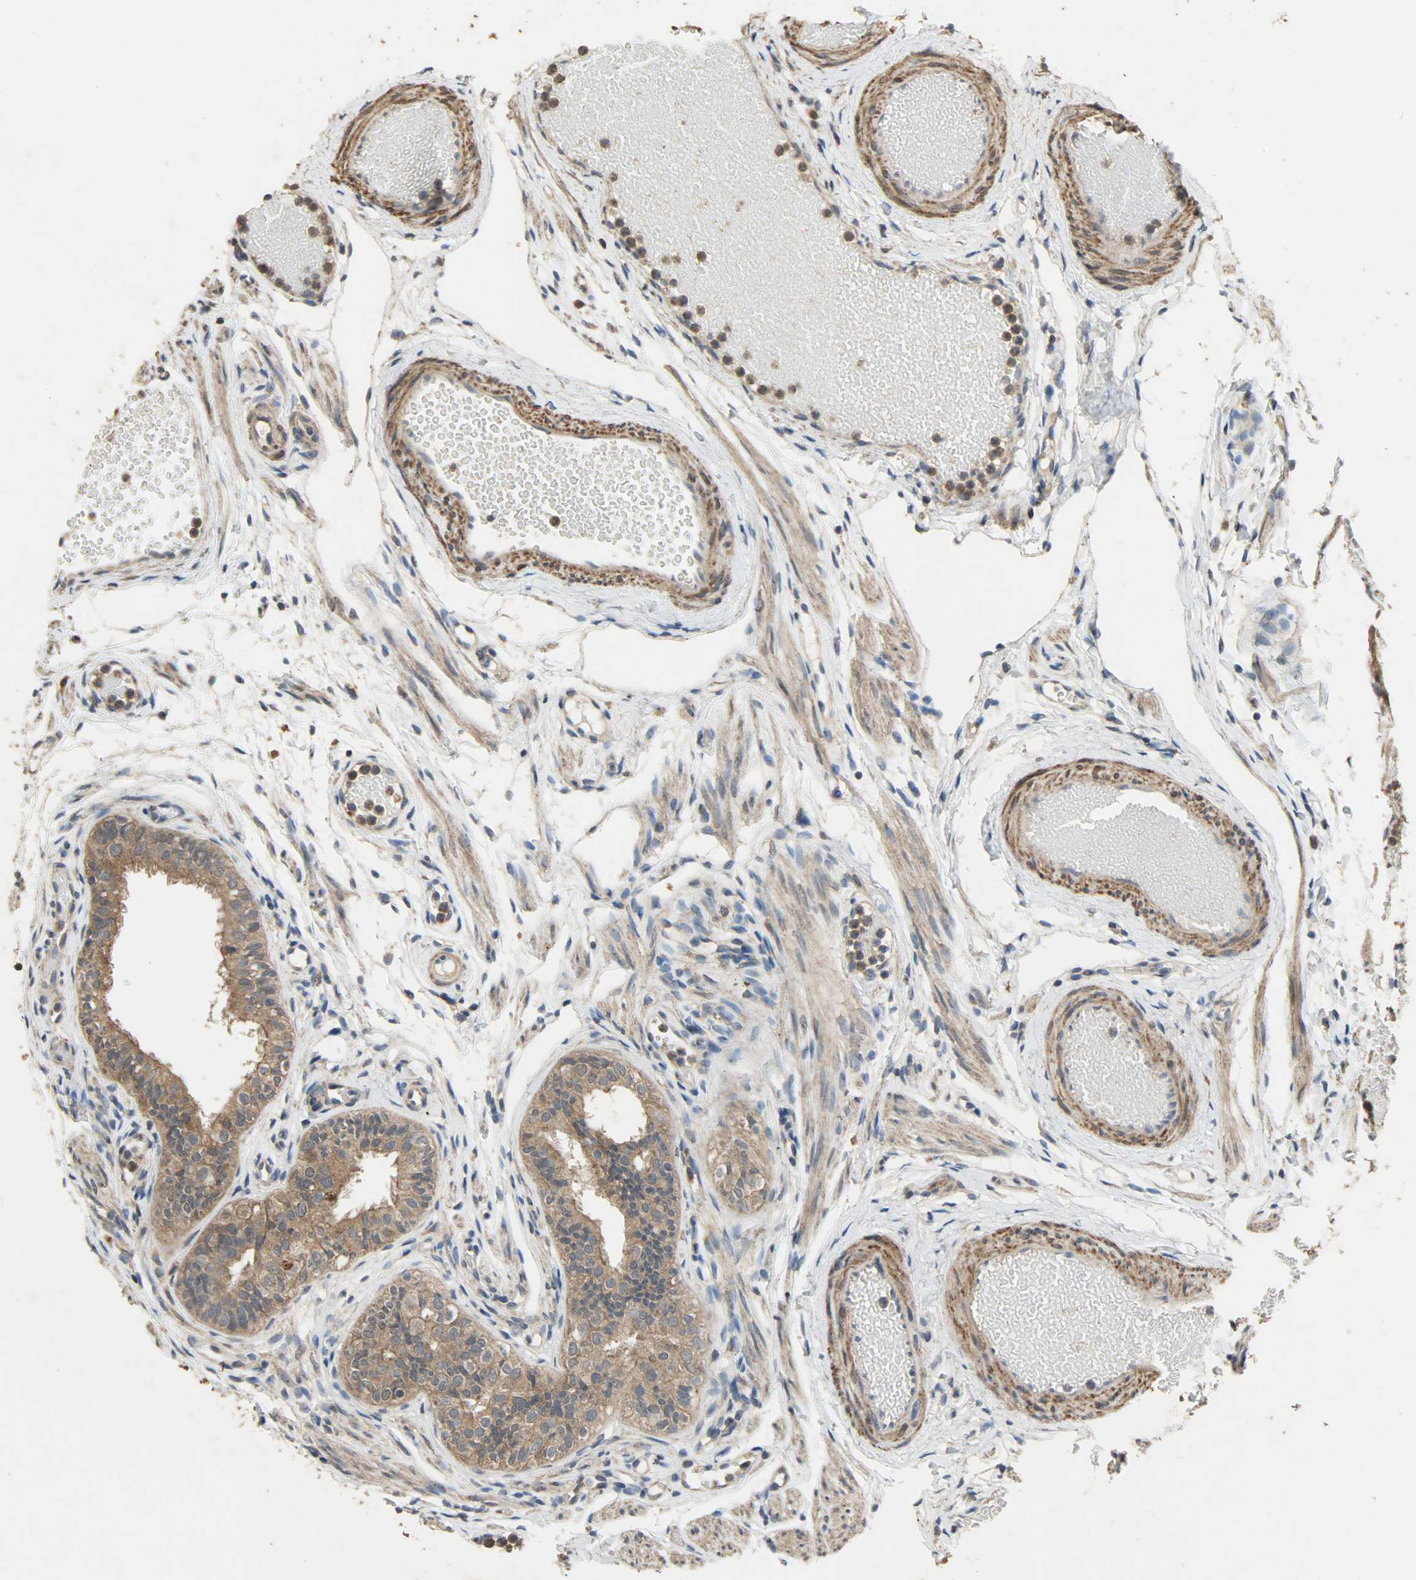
{"staining": {"intensity": "moderate", "quantity": ">75%", "location": "cytoplasmic/membranous"}, "tissue": "fallopian tube", "cell_type": "Glandular cells", "image_type": "normal", "snomed": [{"axis": "morphology", "description": "Normal tissue, NOS"}, {"axis": "morphology", "description": "Dermoid, NOS"}, {"axis": "topography", "description": "Fallopian tube"}], "caption": "Immunohistochemical staining of normal fallopian tube exhibits medium levels of moderate cytoplasmic/membranous positivity in approximately >75% of glandular cells. The staining was performed using DAB (3,3'-diaminobenzidine) to visualize the protein expression in brown, while the nuclei were stained in blue with hematoxylin (Magnification: 20x).", "gene": "CDKN2C", "patient": {"sex": "female", "age": 33}}